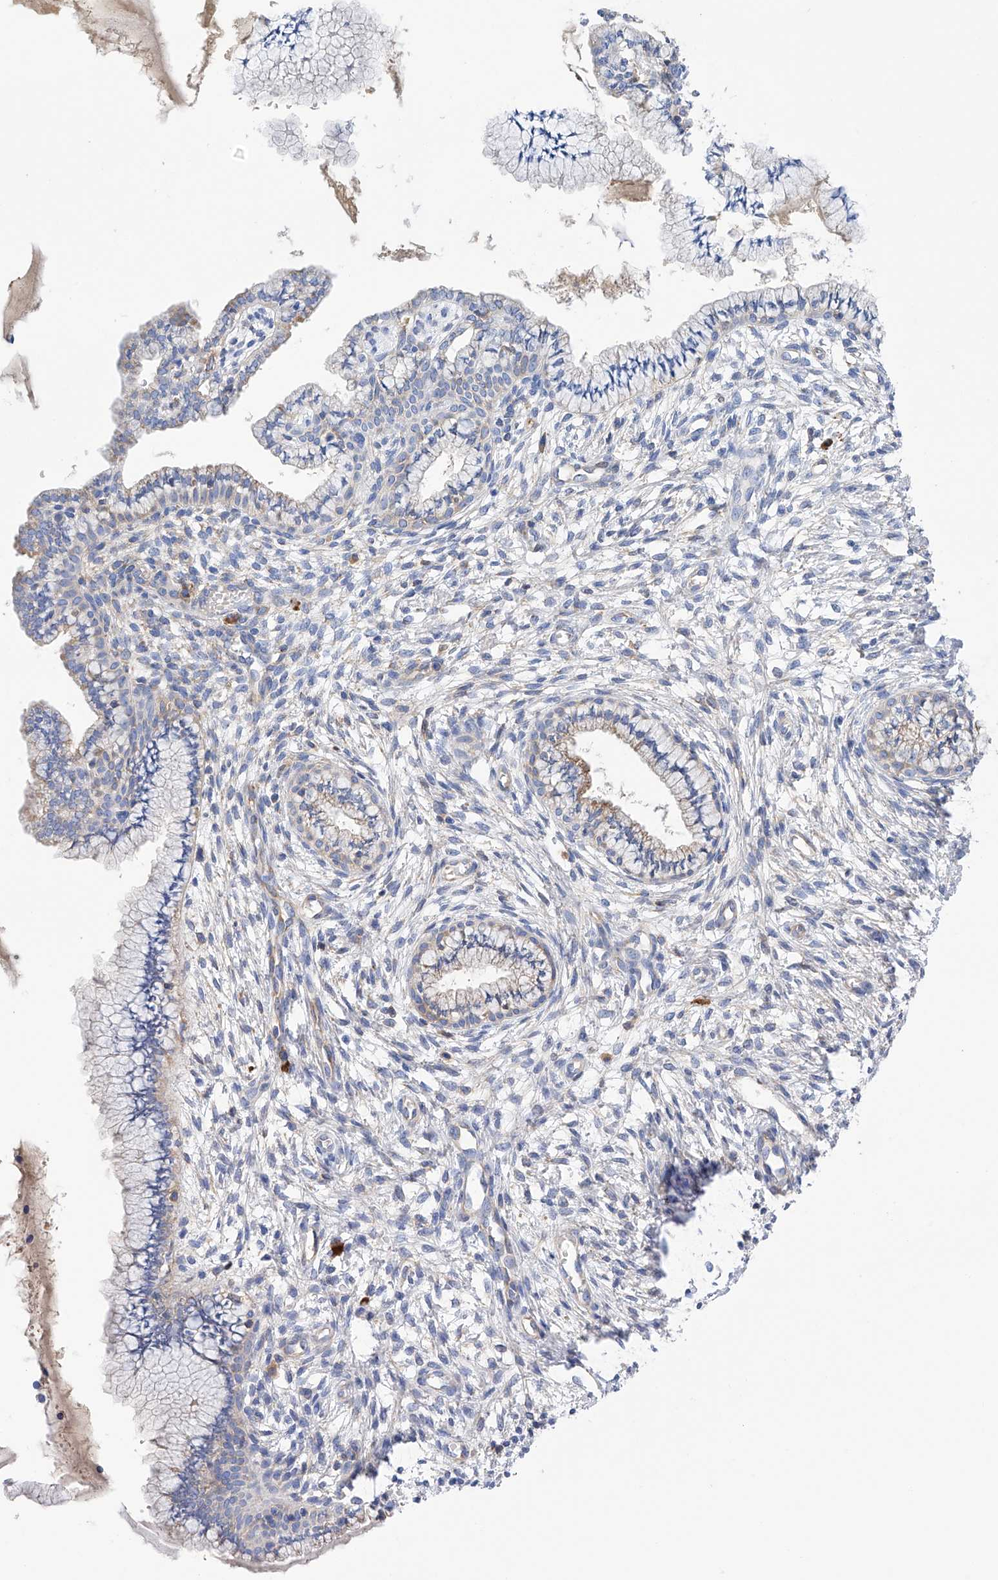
{"staining": {"intensity": "weak", "quantity": "<25%", "location": "cytoplasmic/membranous"}, "tissue": "cervix", "cell_type": "Glandular cells", "image_type": "normal", "snomed": [{"axis": "morphology", "description": "Normal tissue, NOS"}, {"axis": "topography", "description": "Cervix"}], "caption": "Human cervix stained for a protein using immunohistochemistry (IHC) shows no positivity in glandular cells.", "gene": "PDIA5", "patient": {"sex": "female", "age": 36}}